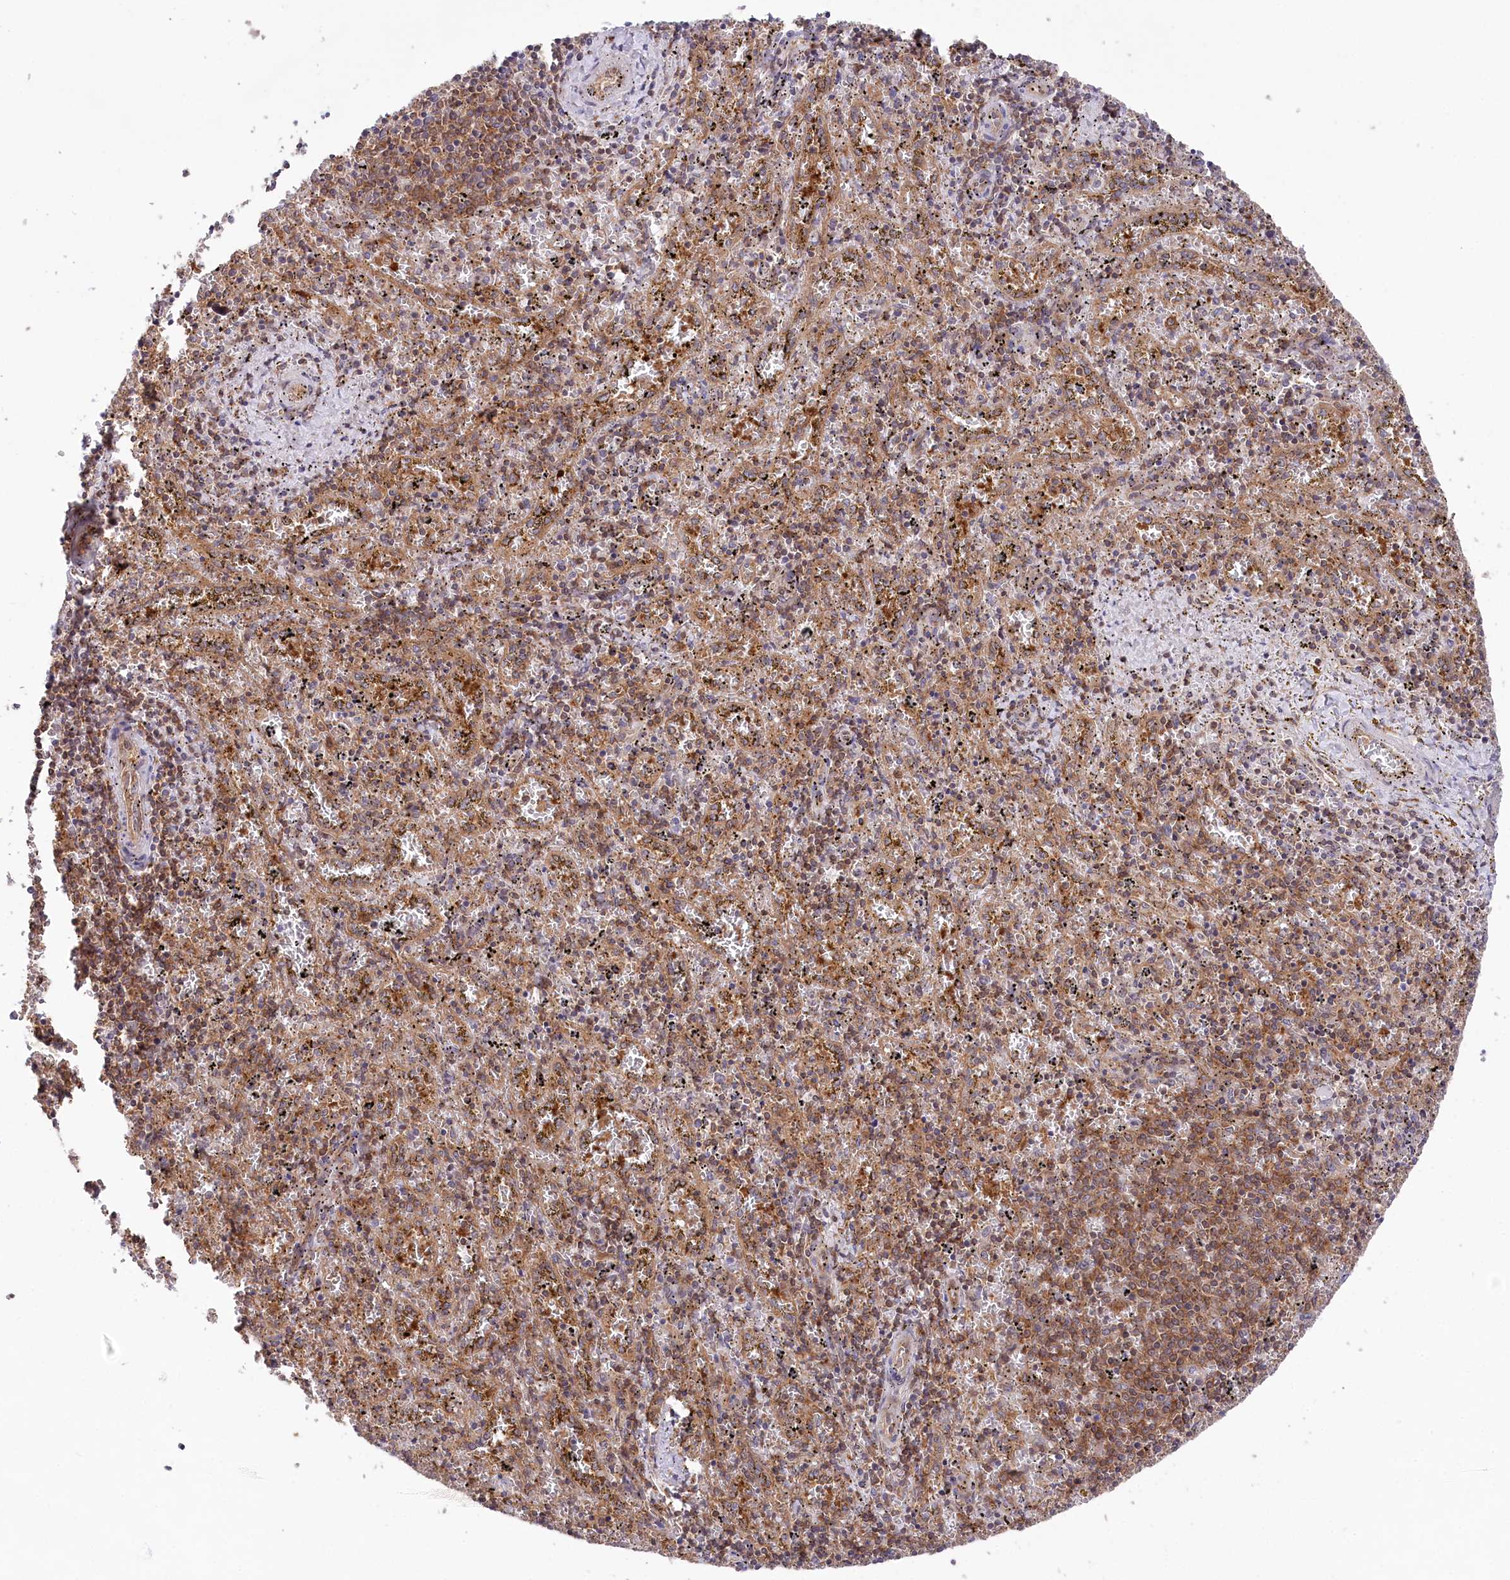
{"staining": {"intensity": "moderate", "quantity": "<25%", "location": "cytoplasmic/membranous"}, "tissue": "spleen", "cell_type": "Cells in red pulp", "image_type": "normal", "snomed": [{"axis": "morphology", "description": "Normal tissue, NOS"}, {"axis": "topography", "description": "Spleen"}], "caption": "Protein staining reveals moderate cytoplasmic/membranous positivity in approximately <25% of cells in red pulp in normal spleen.", "gene": "PPP1R21", "patient": {"sex": "male", "age": 11}}